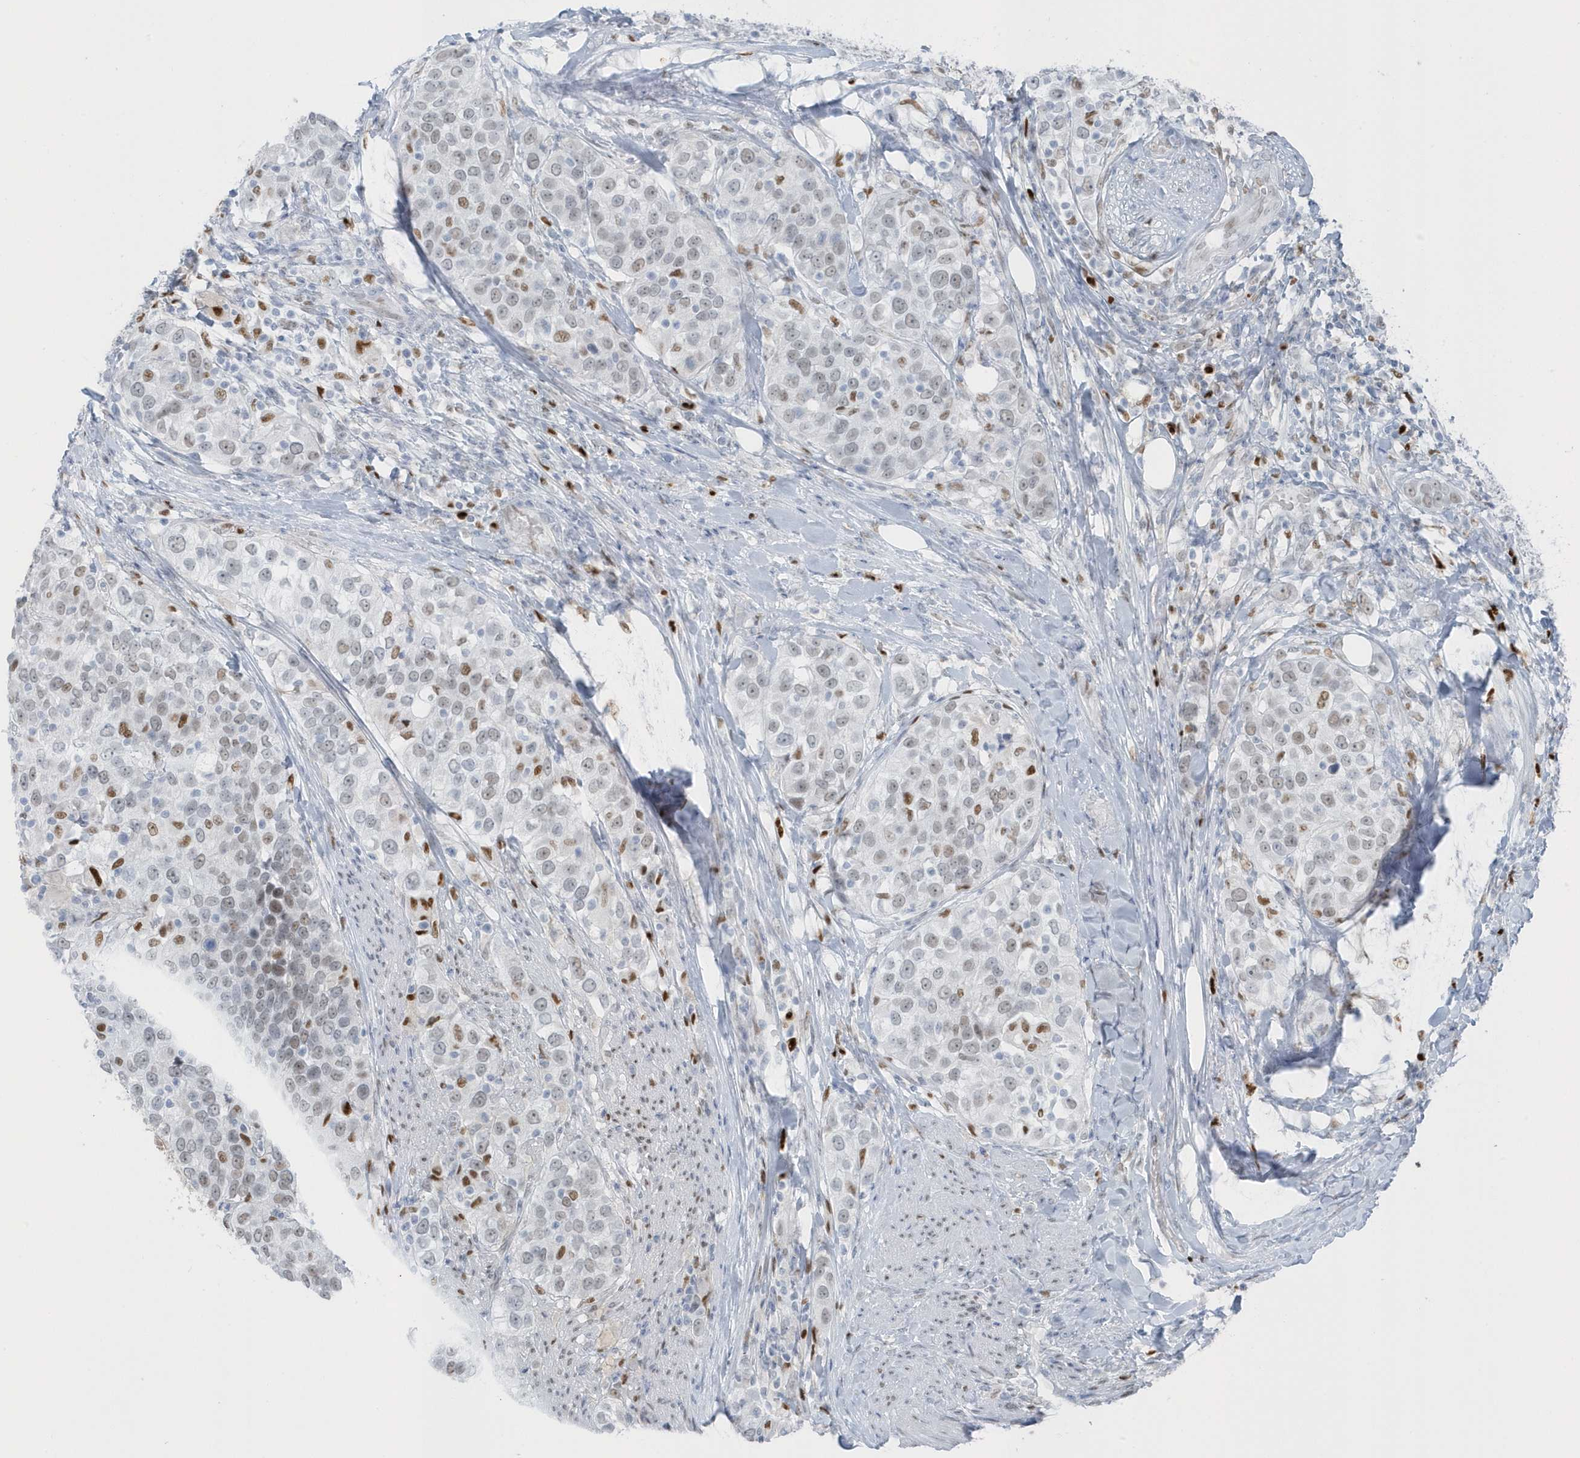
{"staining": {"intensity": "moderate", "quantity": "<25%", "location": "nuclear"}, "tissue": "urothelial cancer", "cell_type": "Tumor cells", "image_type": "cancer", "snomed": [{"axis": "morphology", "description": "Urothelial carcinoma, High grade"}, {"axis": "topography", "description": "Urinary bladder"}], "caption": "Protein staining exhibits moderate nuclear expression in approximately <25% of tumor cells in urothelial cancer. The staining was performed using DAB to visualize the protein expression in brown, while the nuclei were stained in blue with hematoxylin (Magnification: 20x).", "gene": "SMIM34", "patient": {"sex": "female", "age": 80}}